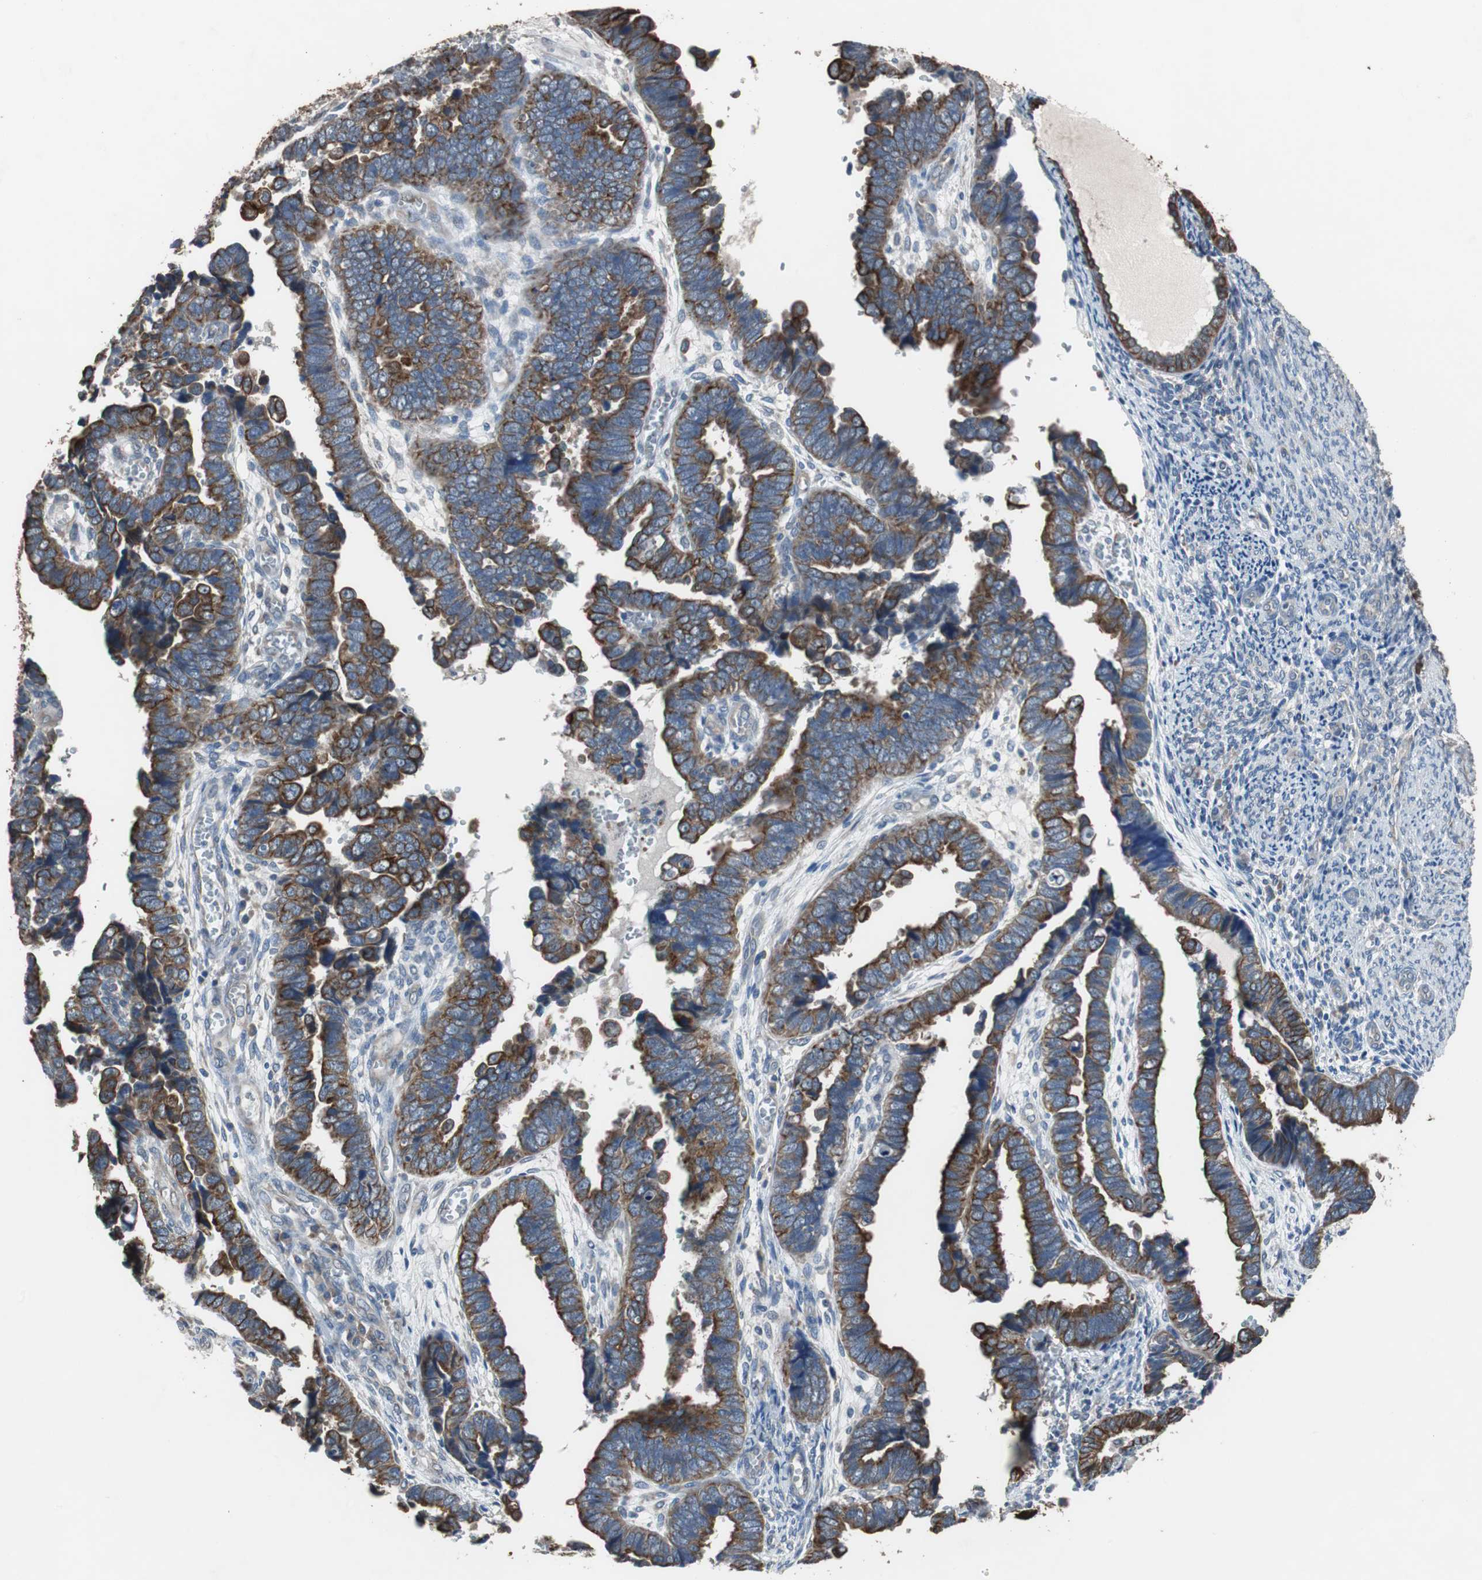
{"staining": {"intensity": "strong", "quantity": ">75%", "location": "cytoplasmic/membranous"}, "tissue": "endometrial cancer", "cell_type": "Tumor cells", "image_type": "cancer", "snomed": [{"axis": "morphology", "description": "Adenocarcinoma, NOS"}, {"axis": "topography", "description": "Endometrium"}], "caption": "Brown immunohistochemical staining in human endometrial cancer shows strong cytoplasmic/membranous expression in approximately >75% of tumor cells. (DAB IHC with brightfield microscopy, high magnification).", "gene": "USP10", "patient": {"sex": "female", "age": 75}}